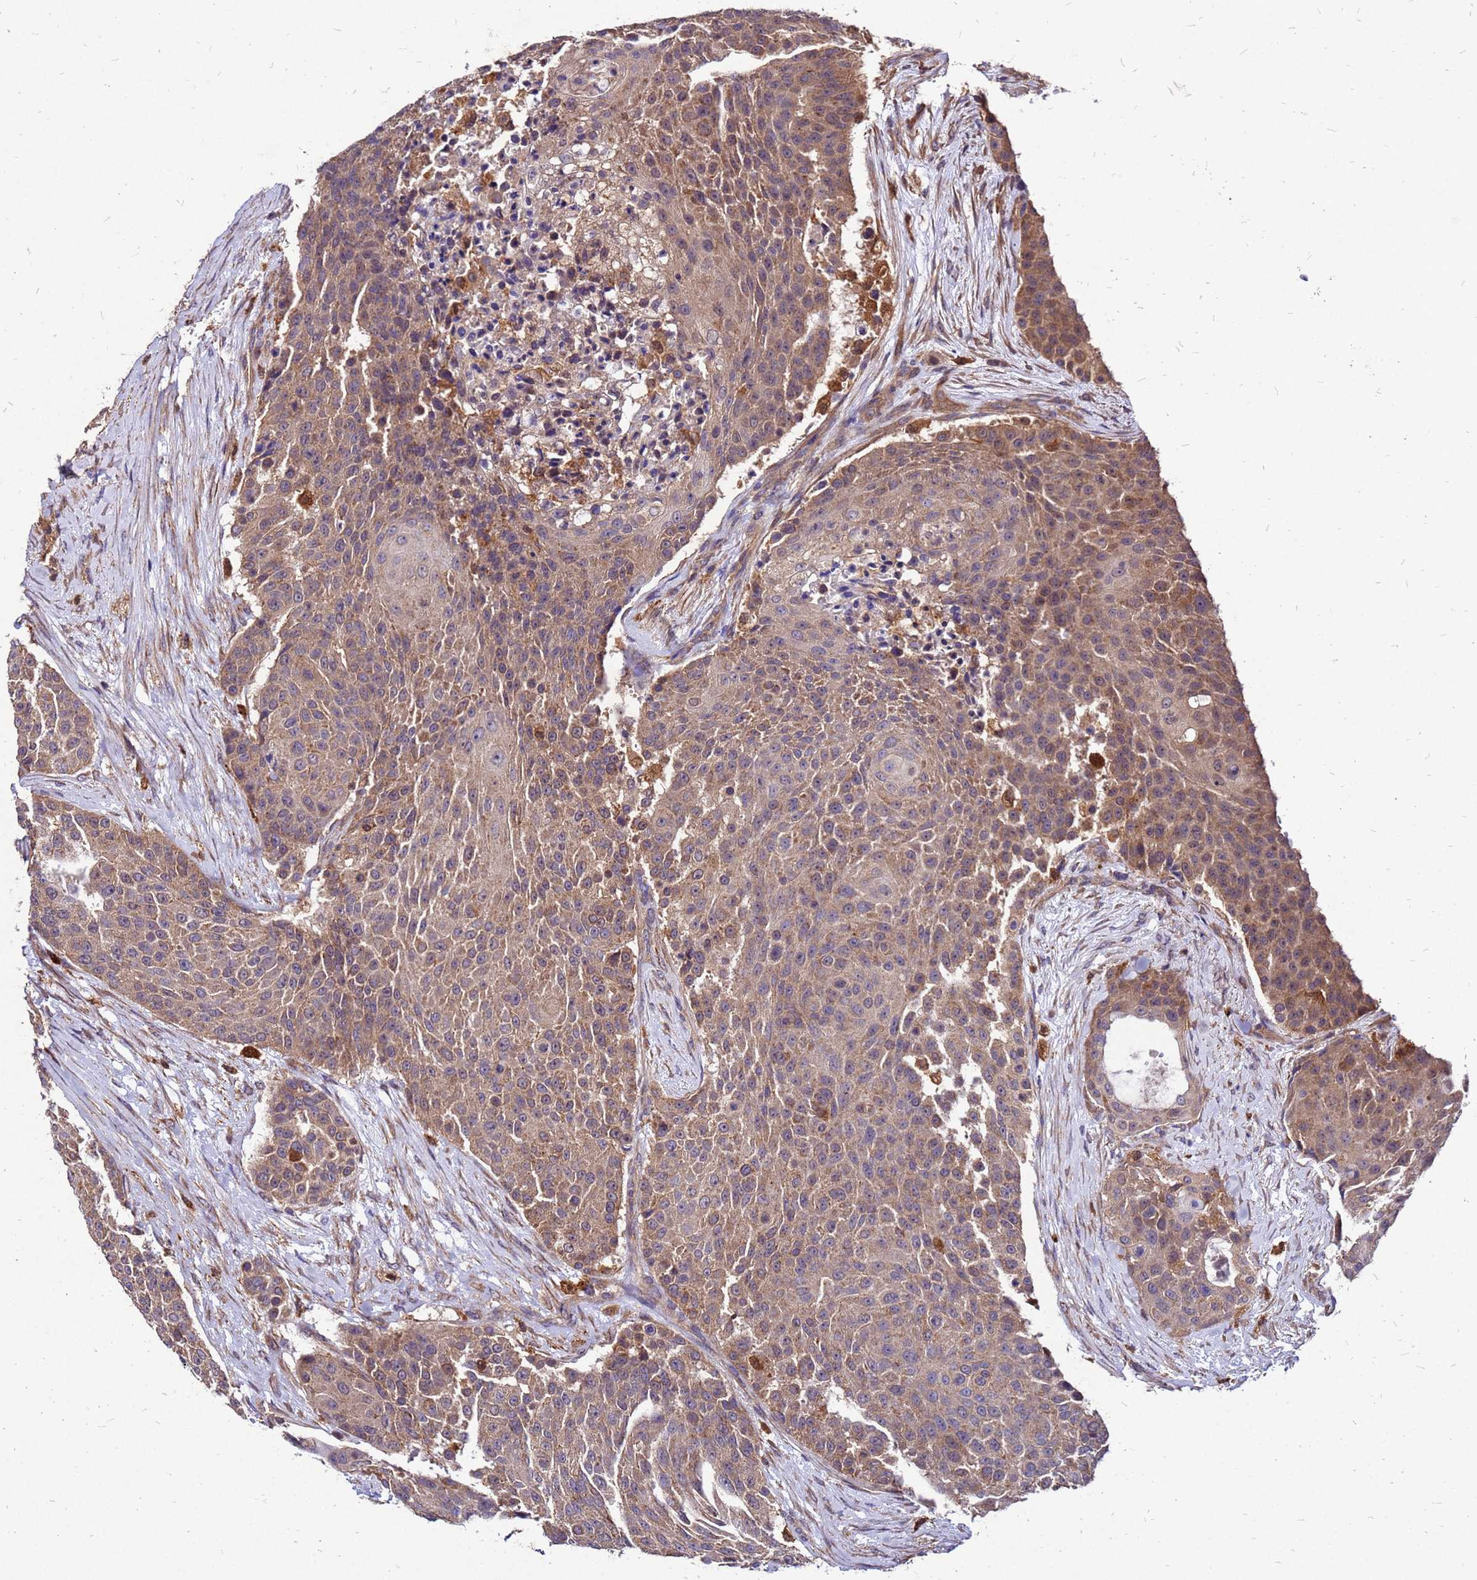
{"staining": {"intensity": "moderate", "quantity": ">75%", "location": "cytoplasmic/membranous"}, "tissue": "urothelial cancer", "cell_type": "Tumor cells", "image_type": "cancer", "snomed": [{"axis": "morphology", "description": "Urothelial carcinoma, High grade"}, {"axis": "topography", "description": "Urinary bladder"}], "caption": "High-magnification brightfield microscopy of high-grade urothelial carcinoma stained with DAB (brown) and counterstained with hematoxylin (blue). tumor cells exhibit moderate cytoplasmic/membranous positivity is present in approximately>75% of cells.", "gene": "DUSP23", "patient": {"sex": "female", "age": 63}}